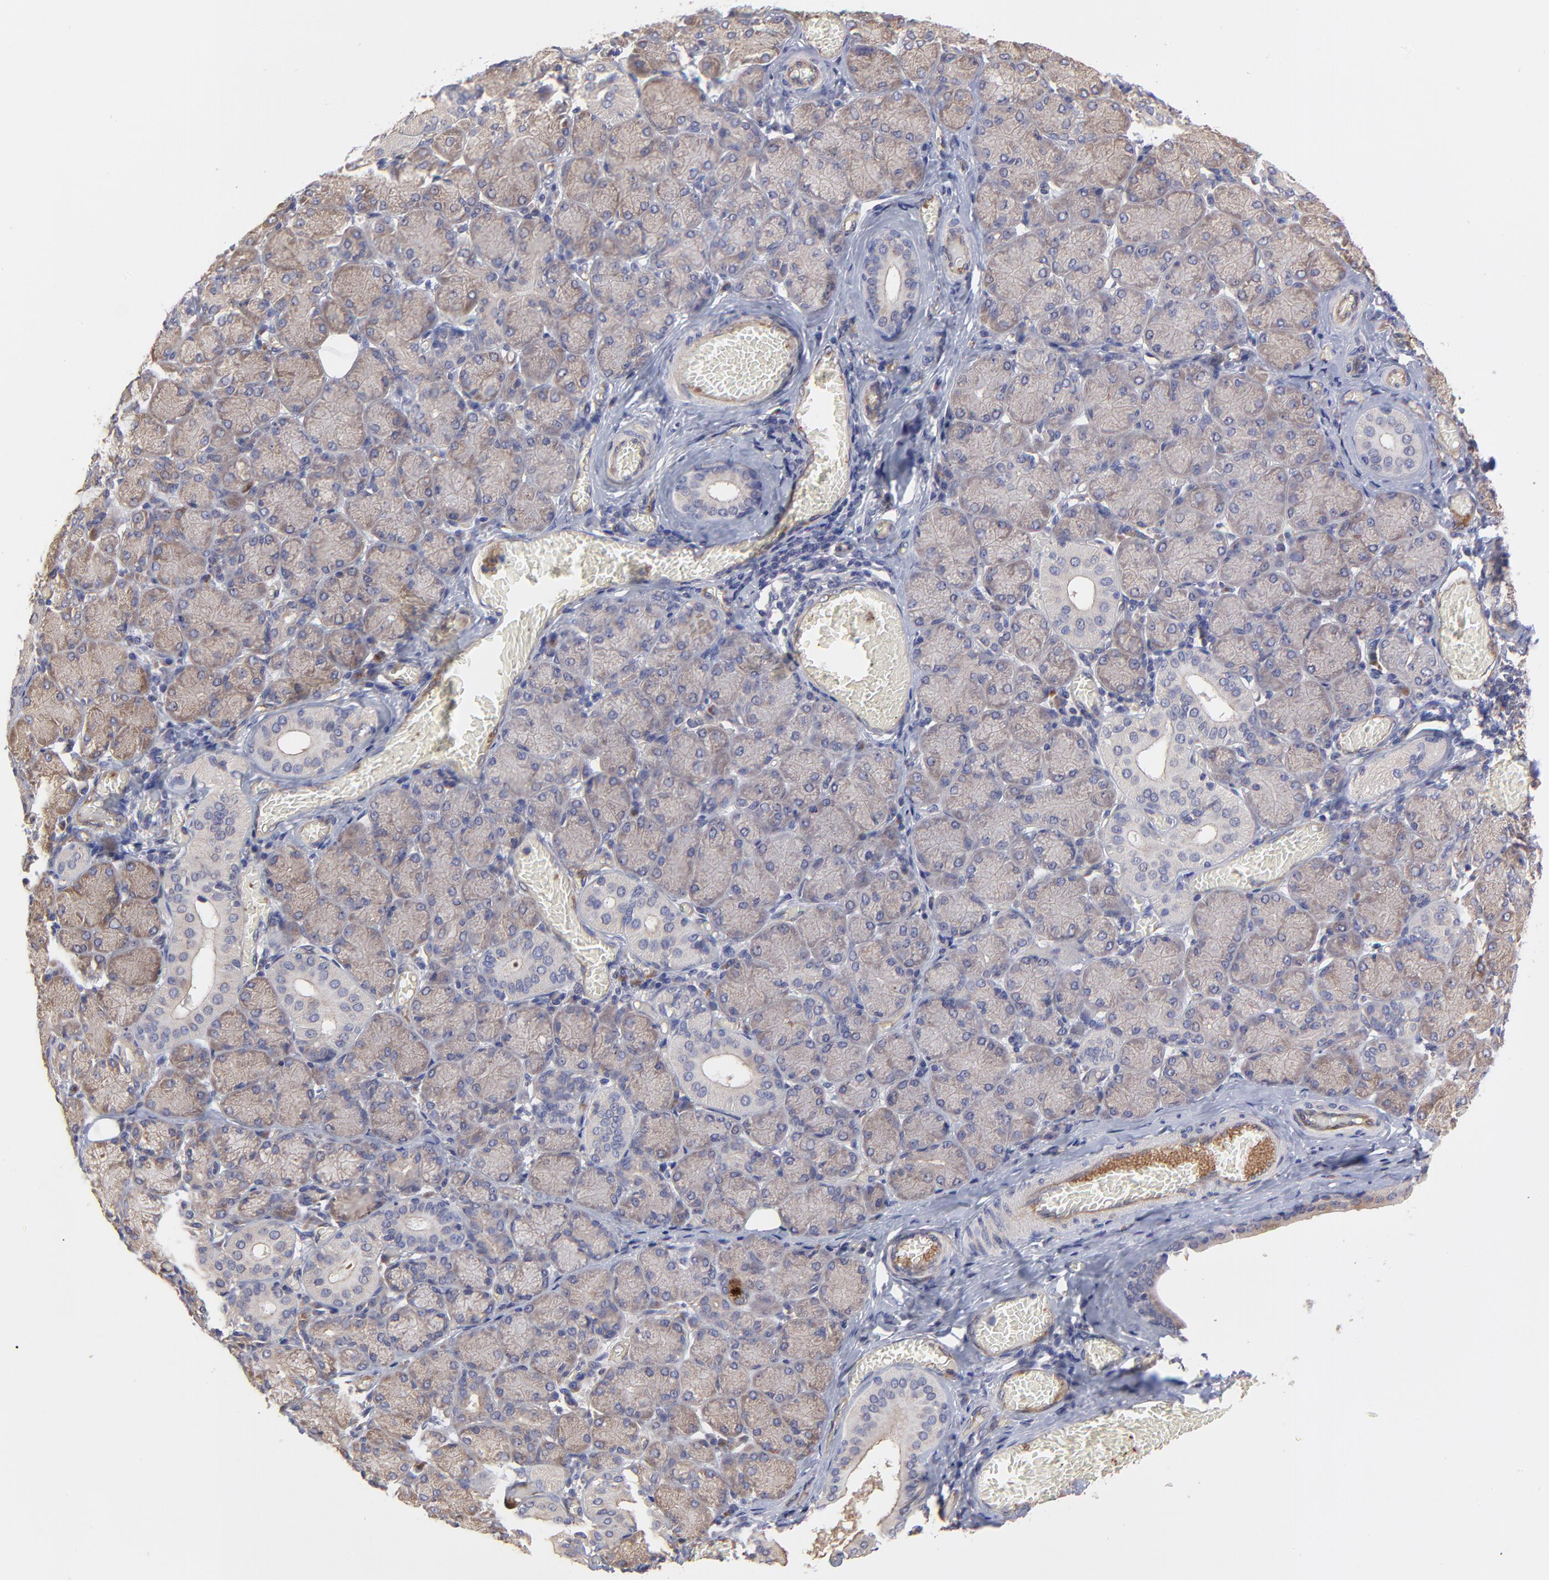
{"staining": {"intensity": "negative", "quantity": "none", "location": "none"}, "tissue": "salivary gland", "cell_type": "Glandular cells", "image_type": "normal", "snomed": [{"axis": "morphology", "description": "Normal tissue, NOS"}, {"axis": "topography", "description": "Salivary gland"}], "caption": "This photomicrograph is of unremarkable salivary gland stained with IHC to label a protein in brown with the nuclei are counter-stained blue. There is no positivity in glandular cells.", "gene": "ASB7", "patient": {"sex": "female", "age": 24}}